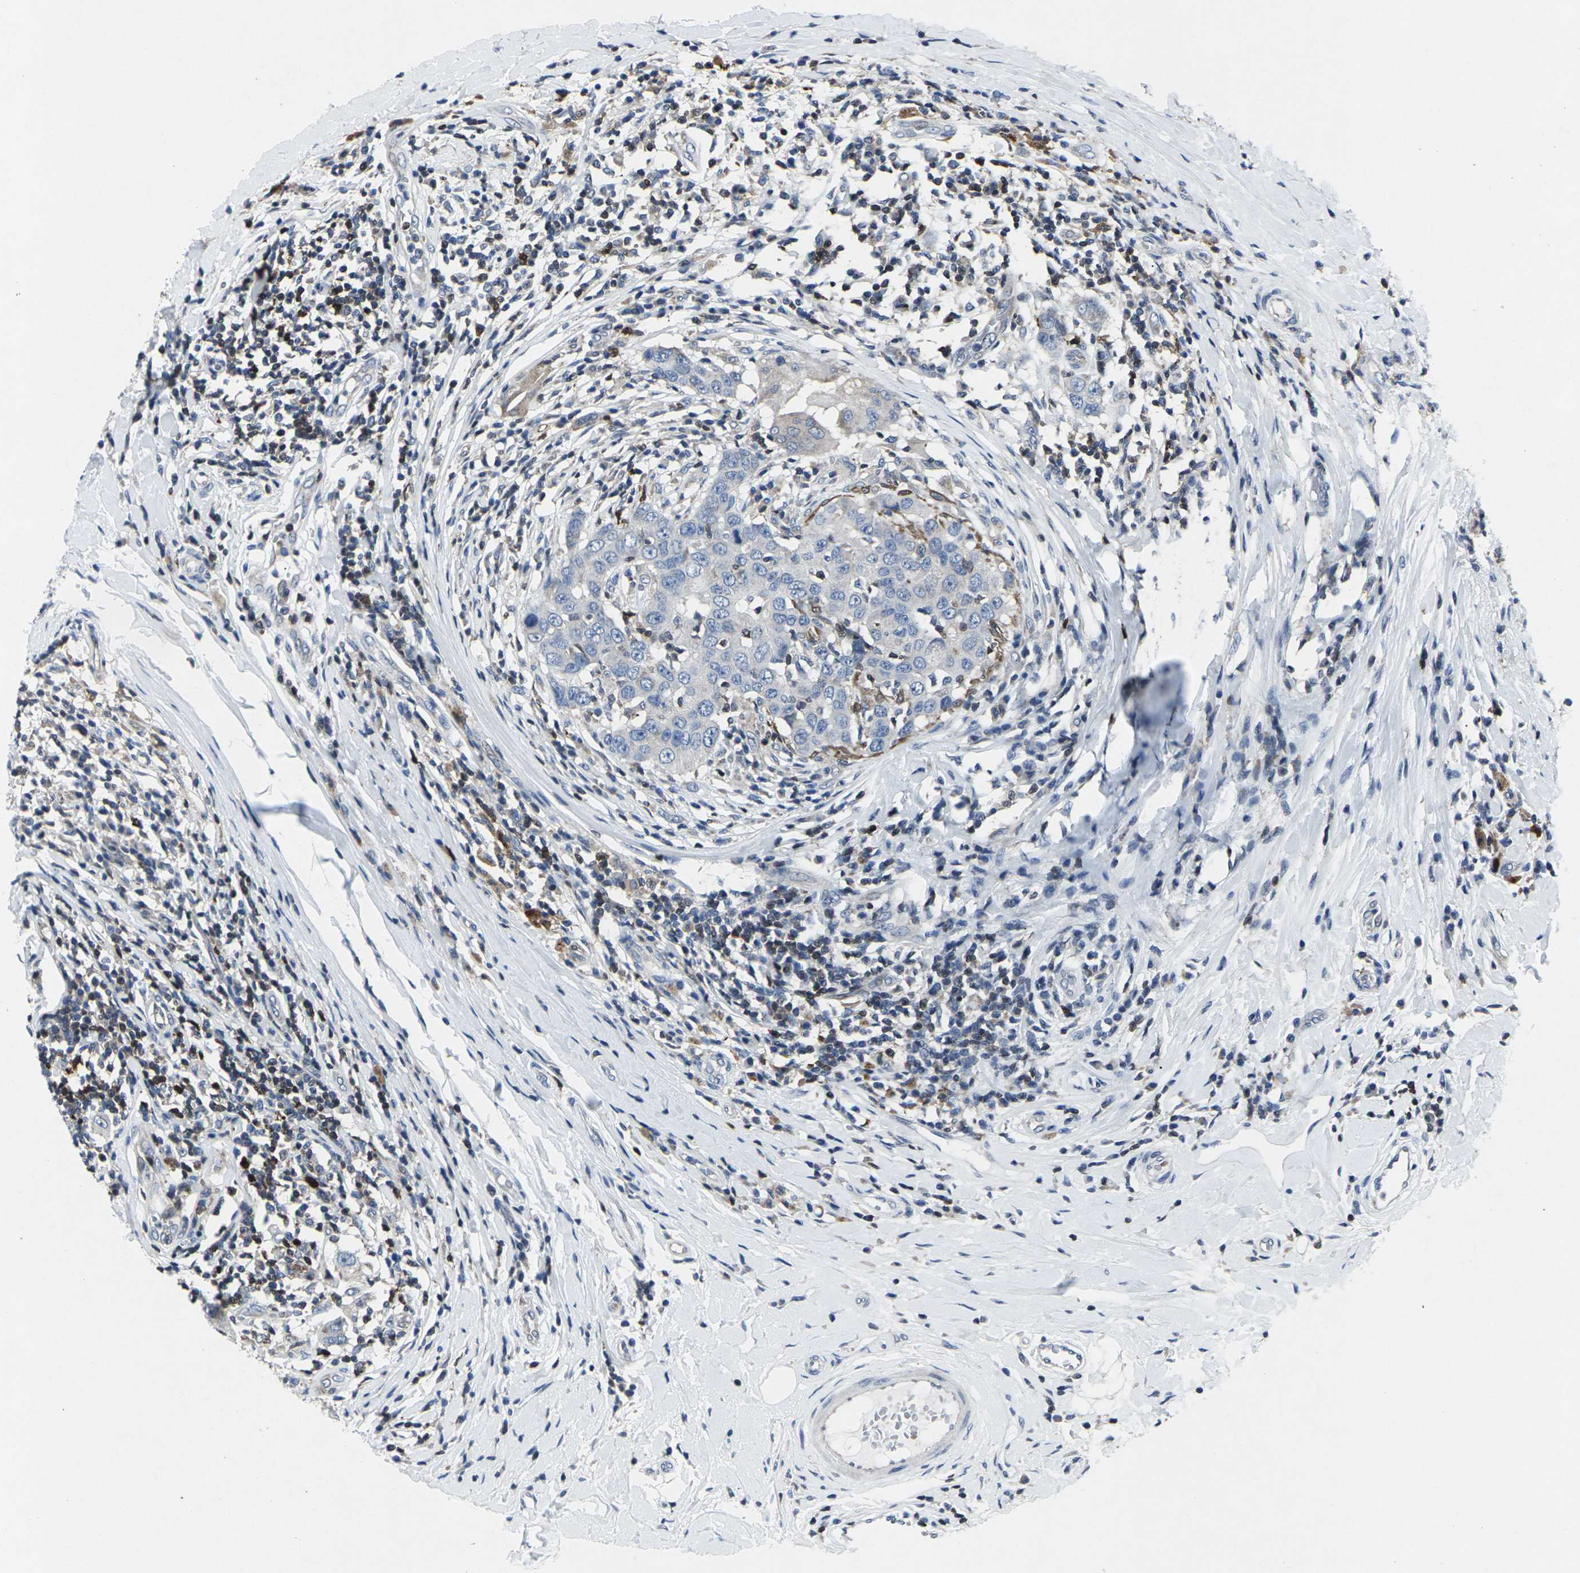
{"staining": {"intensity": "negative", "quantity": "none", "location": "none"}, "tissue": "breast cancer", "cell_type": "Tumor cells", "image_type": "cancer", "snomed": [{"axis": "morphology", "description": "Duct carcinoma"}, {"axis": "topography", "description": "Breast"}], "caption": "DAB (3,3'-diaminobenzidine) immunohistochemical staining of infiltrating ductal carcinoma (breast) exhibits no significant staining in tumor cells.", "gene": "STAT4", "patient": {"sex": "female", "age": 27}}